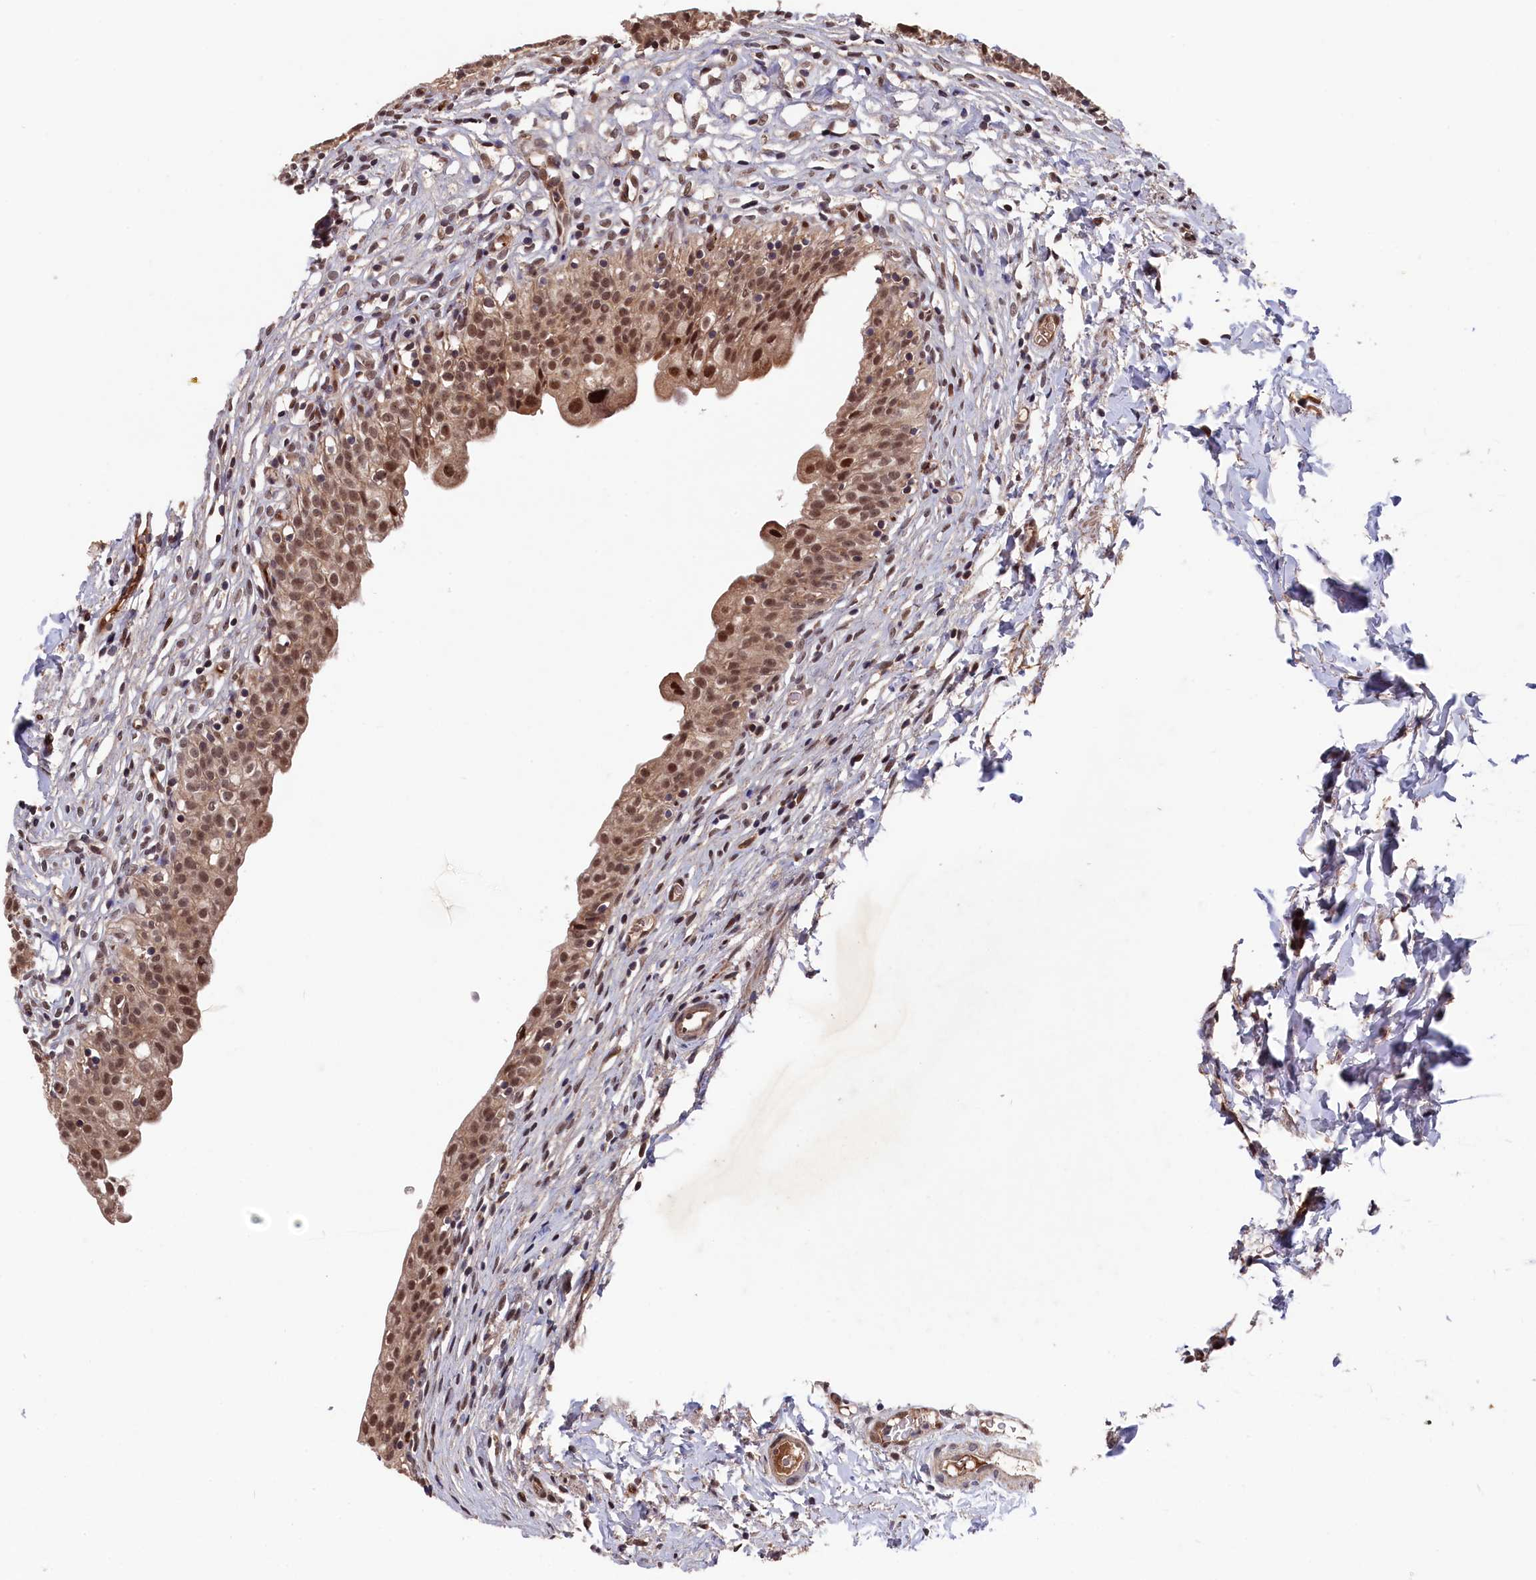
{"staining": {"intensity": "moderate", "quantity": ">75%", "location": "cytoplasmic/membranous,nuclear"}, "tissue": "urinary bladder", "cell_type": "Urothelial cells", "image_type": "normal", "snomed": [{"axis": "morphology", "description": "Normal tissue, NOS"}, {"axis": "topography", "description": "Urinary bladder"}], "caption": "Immunohistochemistry (IHC) of normal urinary bladder demonstrates medium levels of moderate cytoplasmic/membranous,nuclear positivity in approximately >75% of urothelial cells. (DAB IHC, brown staining for protein, blue staining for nuclei).", "gene": "CLPX", "patient": {"sex": "male", "age": 55}}